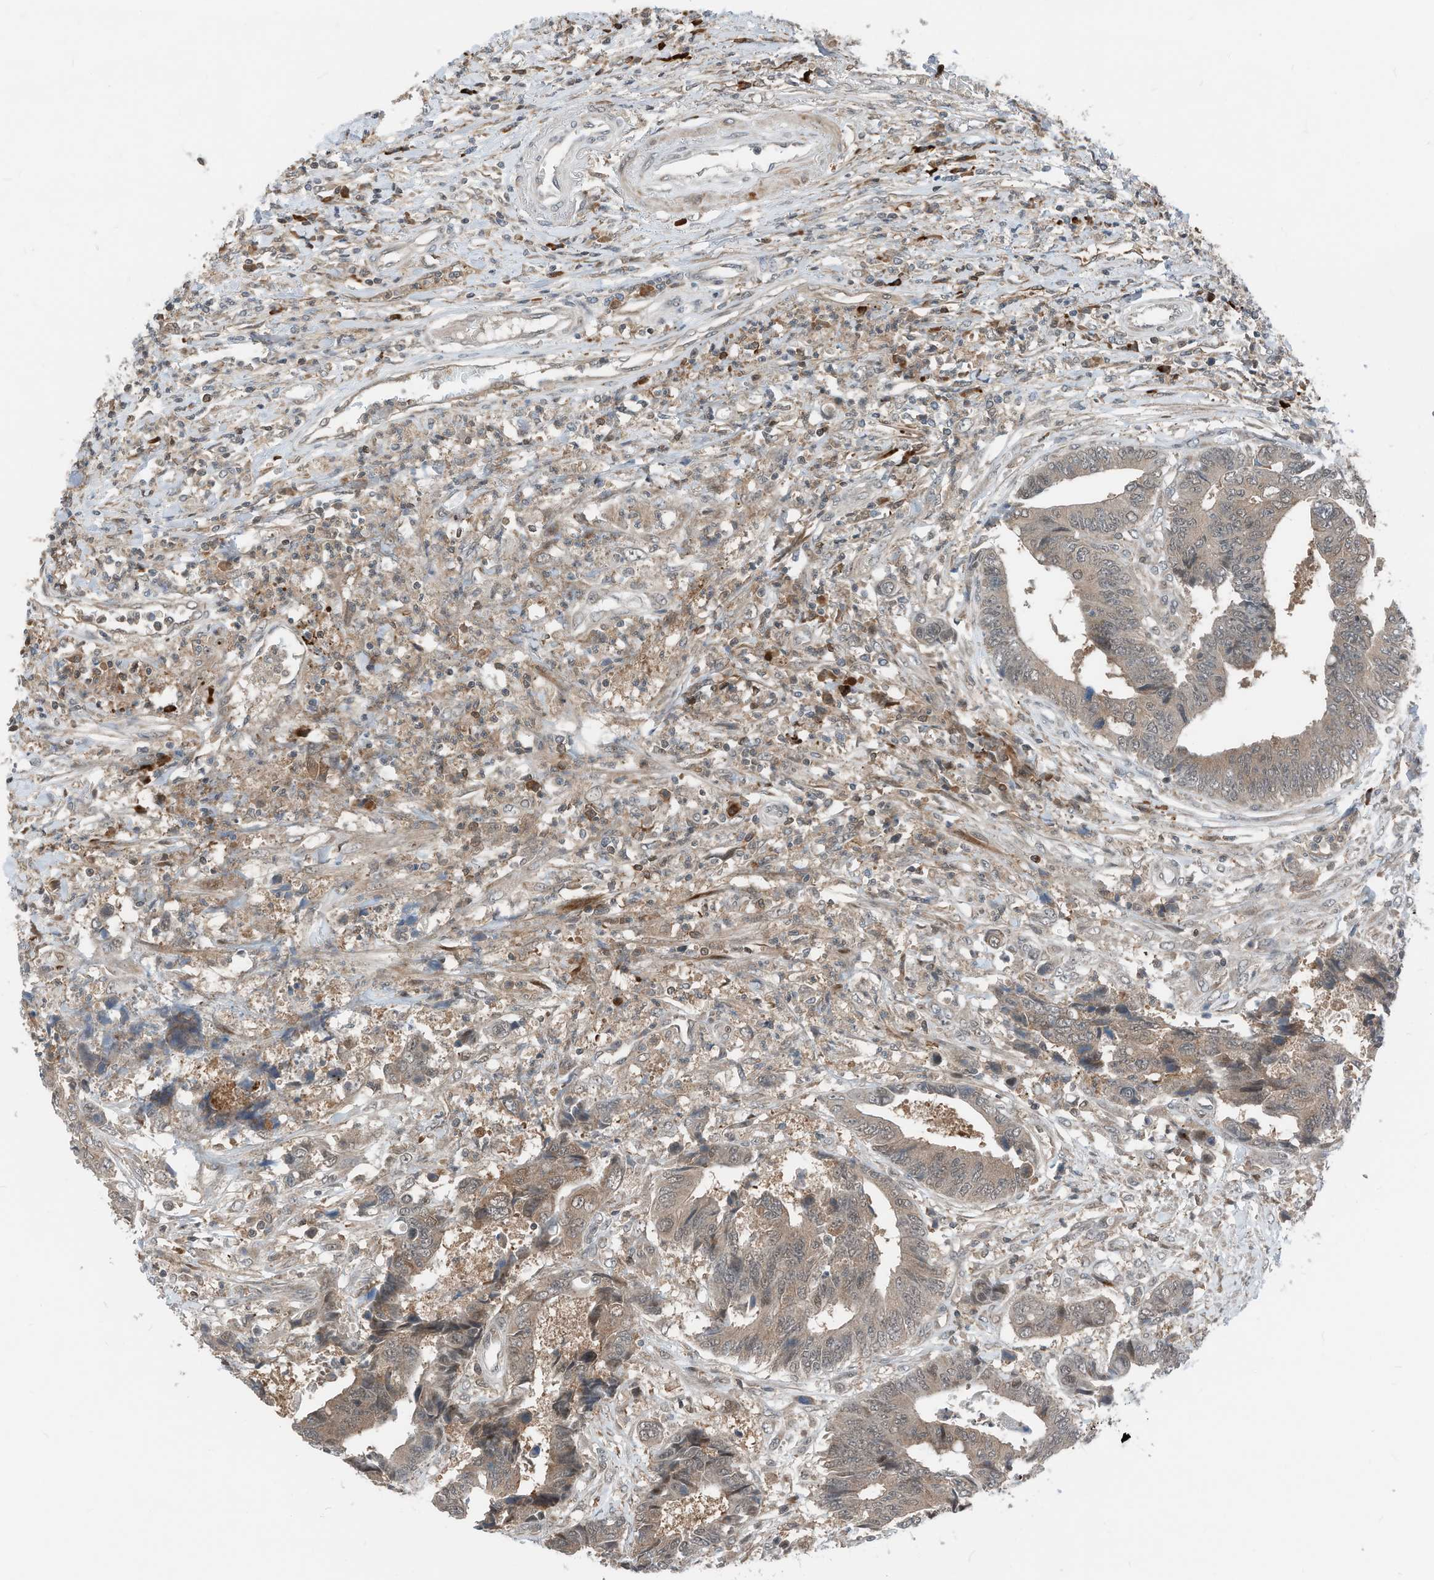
{"staining": {"intensity": "weak", "quantity": ">75%", "location": "cytoplasmic/membranous,nuclear"}, "tissue": "colorectal cancer", "cell_type": "Tumor cells", "image_type": "cancer", "snomed": [{"axis": "morphology", "description": "Adenocarcinoma, NOS"}, {"axis": "topography", "description": "Rectum"}], "caption": "Immunohistochemistry of human colorectal cancer (adenocarcinoma) reveals low levels of weak cytoplasmic/membranous and nuclear expression in about >75% of tumor cells.", "gene": "RMND1", "patient": {"sex": "male", "age": 84}}